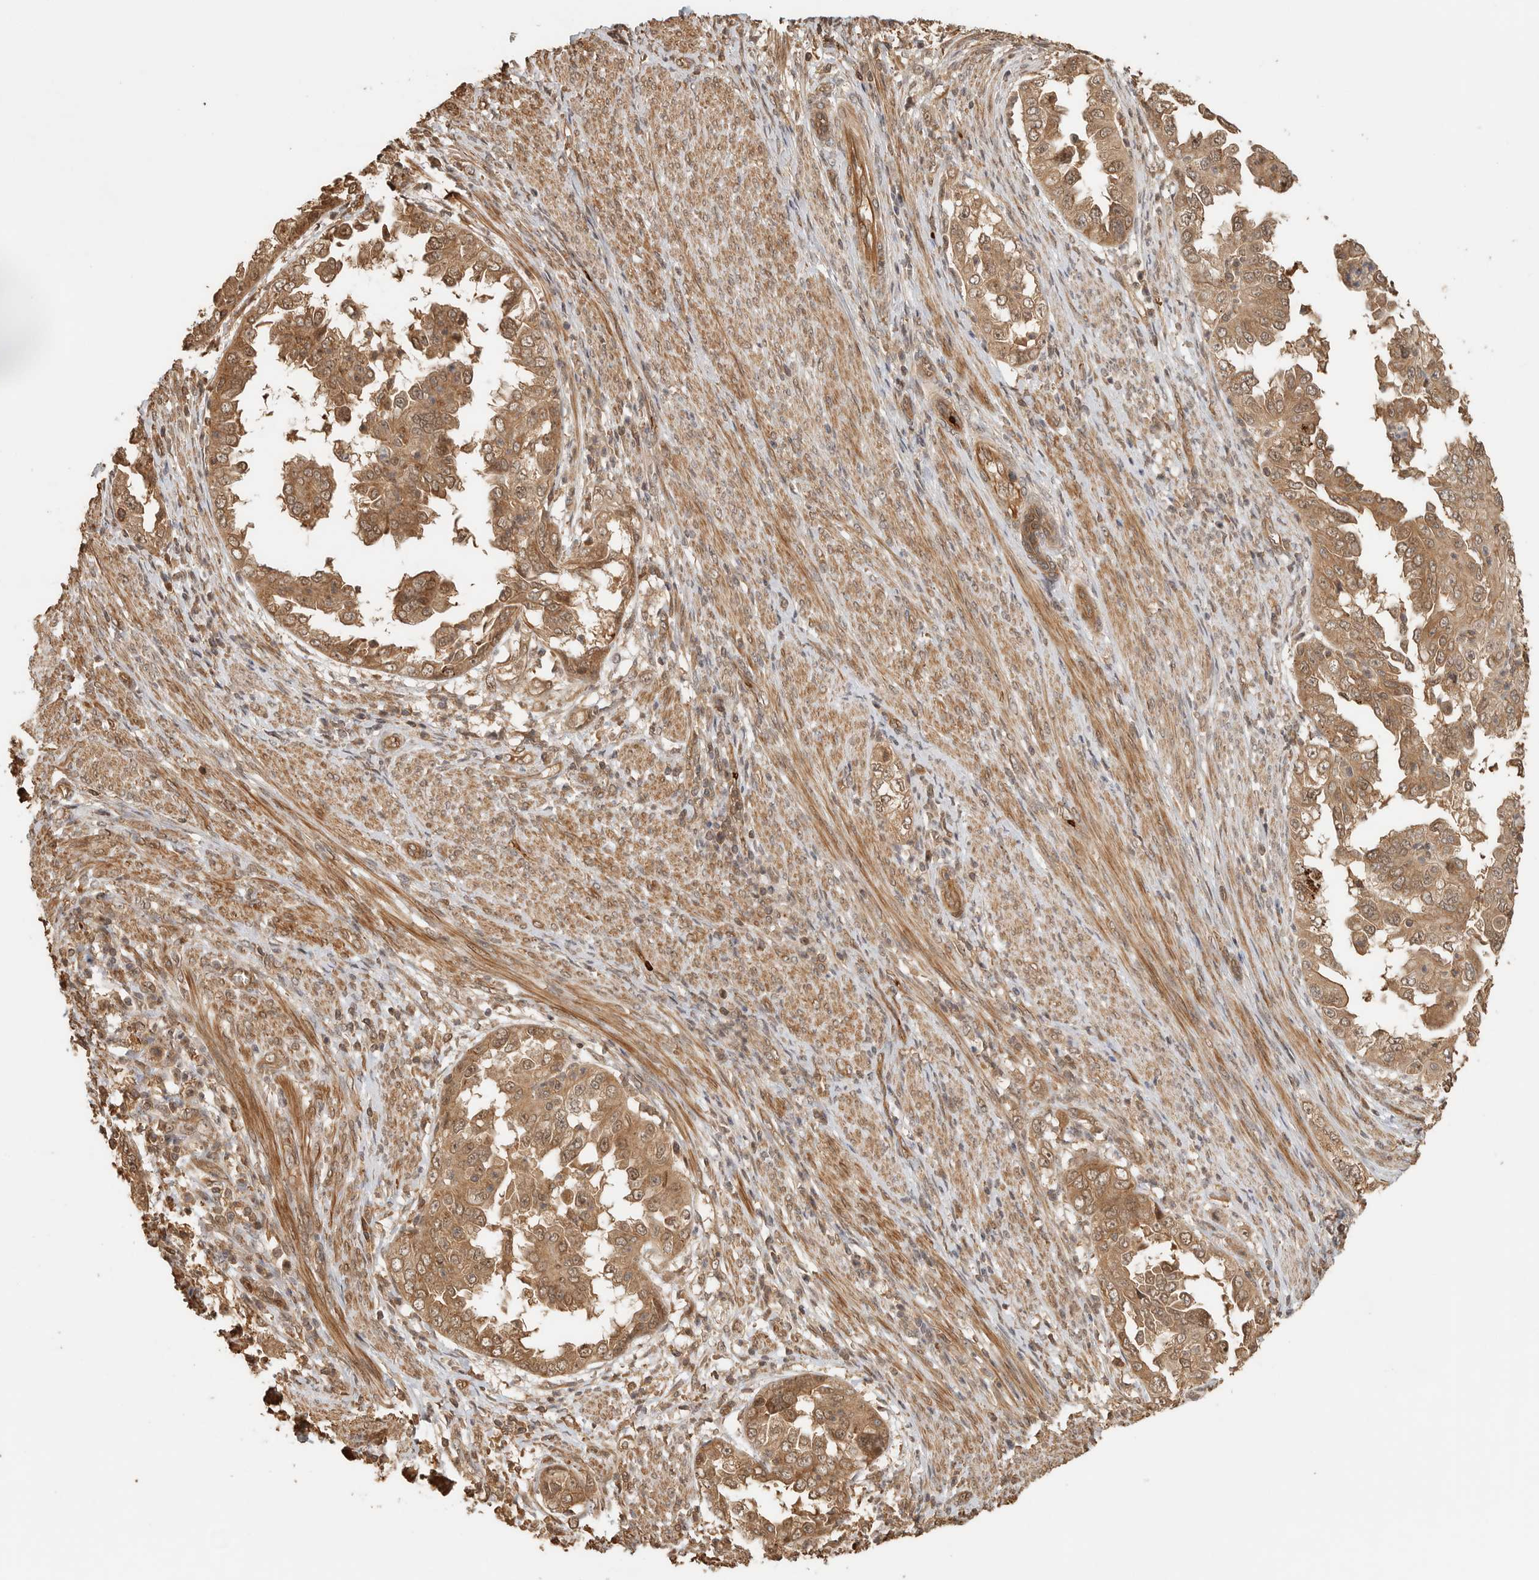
{"staining": {"intensity": "moderate", "quantity": ">75%", "location": "cytoplasmic/membranous,nuclear"}, "tissue": "endometrial cancer", "cell_type": "Tumor cells", "image_type": "cancer", "snomed": [{"axis": "morphology", "description": "Adenocarcinoma, NOS"}, {"axis": "topography", "description": "Endometrium"}], "caption": "IHC image of neoplastic tissue: adenocarcinoma (endometrial) stained using immunohistochemistry (IHC) displays medium levels of moderate protein expression localized specifically in the cytoplasmic/membranous and nuclear of tumor cells, appearing as a cytoplasmic/membranous and nuclear brown color.", "gene": "OTUD6B", "patient": {"sex": "female", "age": 85}}